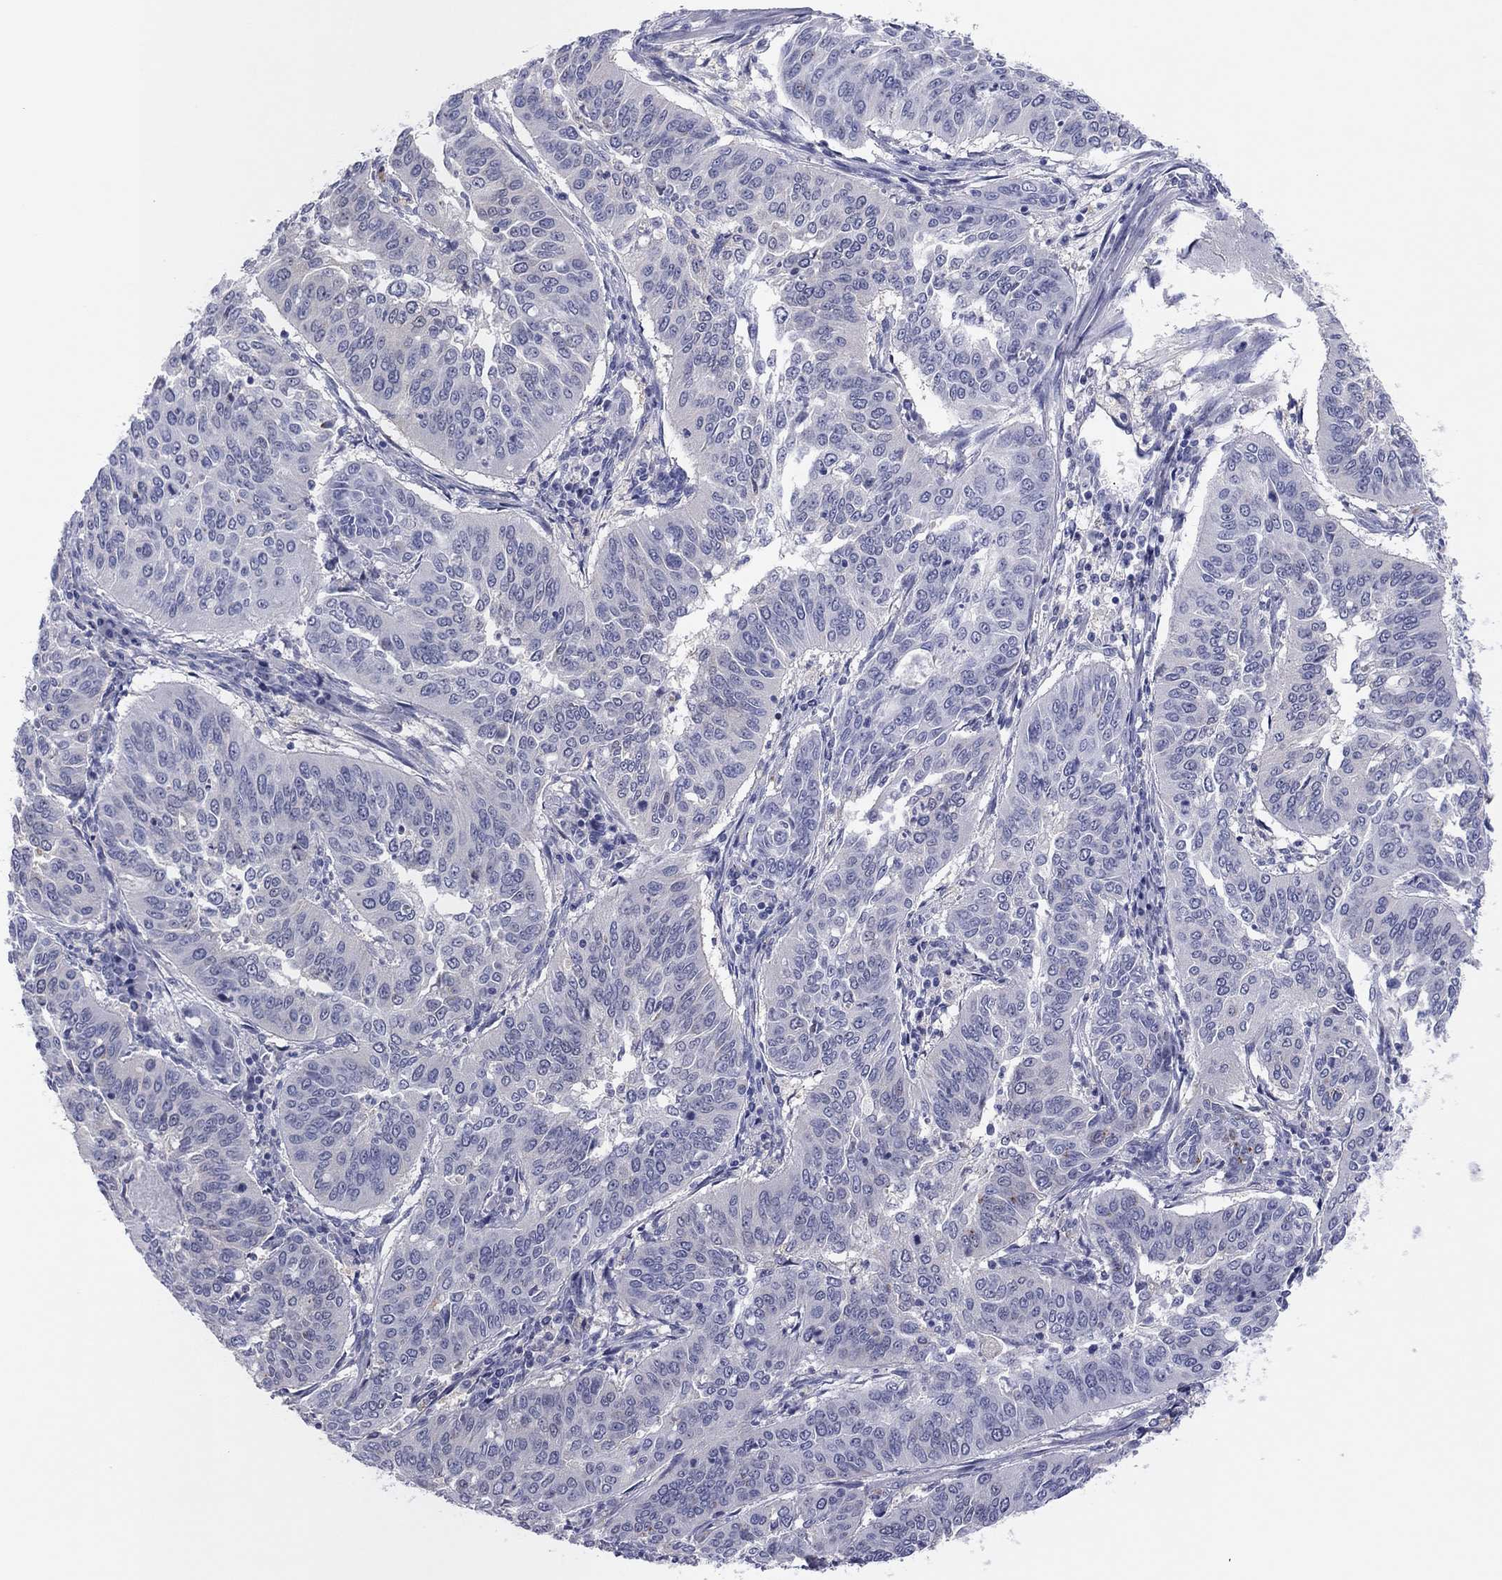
{"staining": {"intensity": "negative", "quantity": "none", "location": "none"}, "tissue": "cervical cancer", "cell_type": "Tumor cells", "image_type": "cancer", "snomed": [{"axis": "morphology", "description": "Normal tissue, NOS"}, {"axis": "morphology", "description": "Squamous cell carcinoma, NOS"}, {"axis": "topography", "description": "Cervix"}], "caption": "A micrograph of cervical cancer (squamous cell carcinoma) stained for a protein reveals no brown staining in tumor cells.", "gene": "CPNE6", "patient": {"sex": "female", "age": 39}}